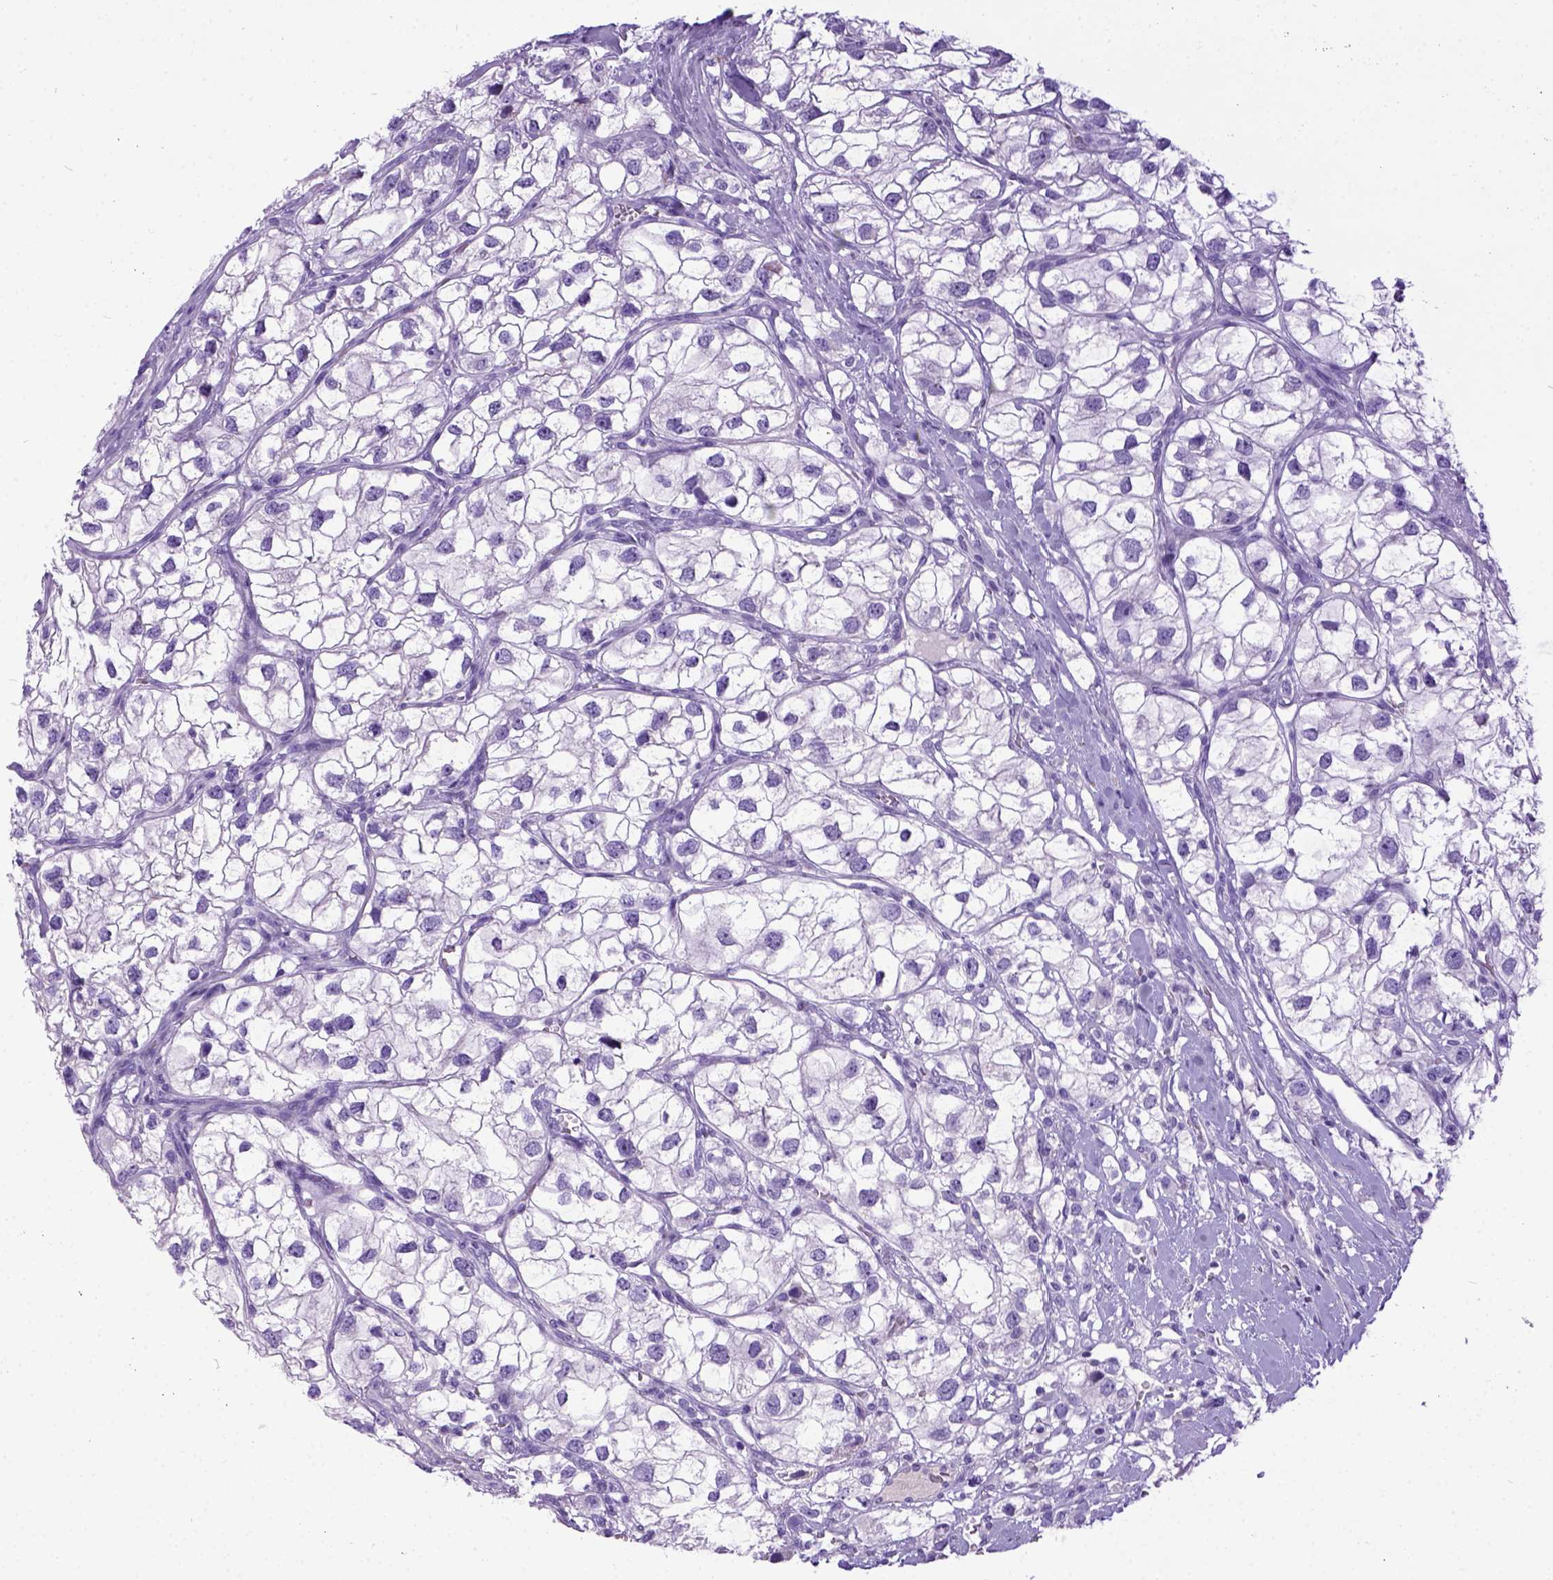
{"staining": {"intensity": "negative", "quantity": "none", "location": "none"}, "tissue": "renal cancer", "cell_type": "Tumor cells", "image_type": "cancer", "snomed": [{"axis": "morphology", "description": "Adenocarcinoma, NOS"}, {"axis": "topography", "description": "Kidney"}], "caption": "A histopathology image of human adenocarcinoma (renal) is negative for staining in tumor cells.", "gene": "IGF2", "patient": {"sex": "male", "age": 59}}